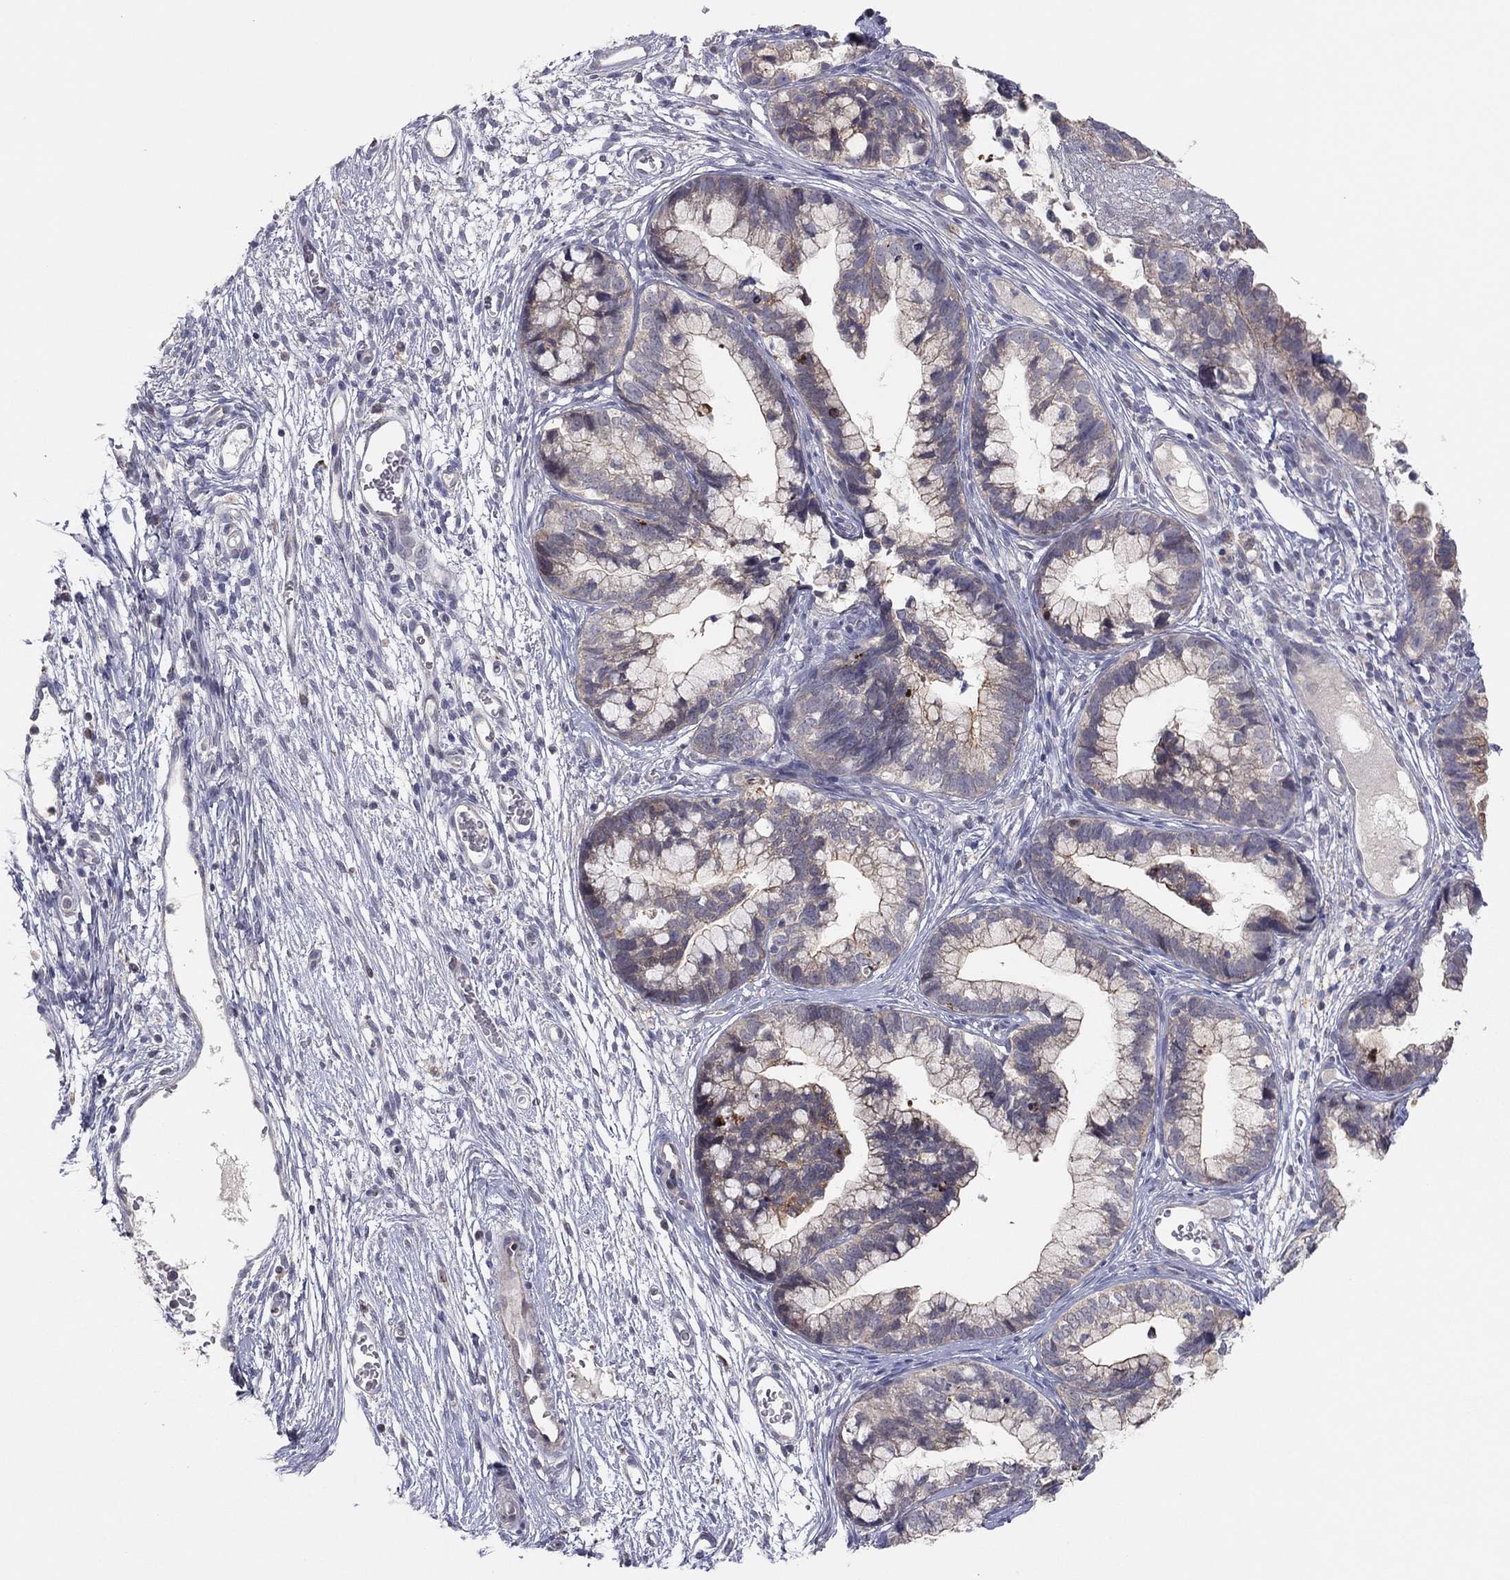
{"staining": {"intensity": "weak", "quantity": "25%-75%", "location": "cytoplasmic/membranous"}, "tissue": "cervical cancer", "cell_type": "Tumor cells", "image_type": "cancer", "snomed": [{"axis": "morphology", "description": "Adenocarcinoma, NOS"}, {"axis": "topography", "description": "Cervix"}], "caption": "Adenocarcinoma (cervical) was stained to show a protein in brown. There is low levels of weak cytoplasmic/membranous staining in about 25%-75% of tumor cells.", "gene": "CRACDL", "patient": {"sex": "female", "age": 44}}